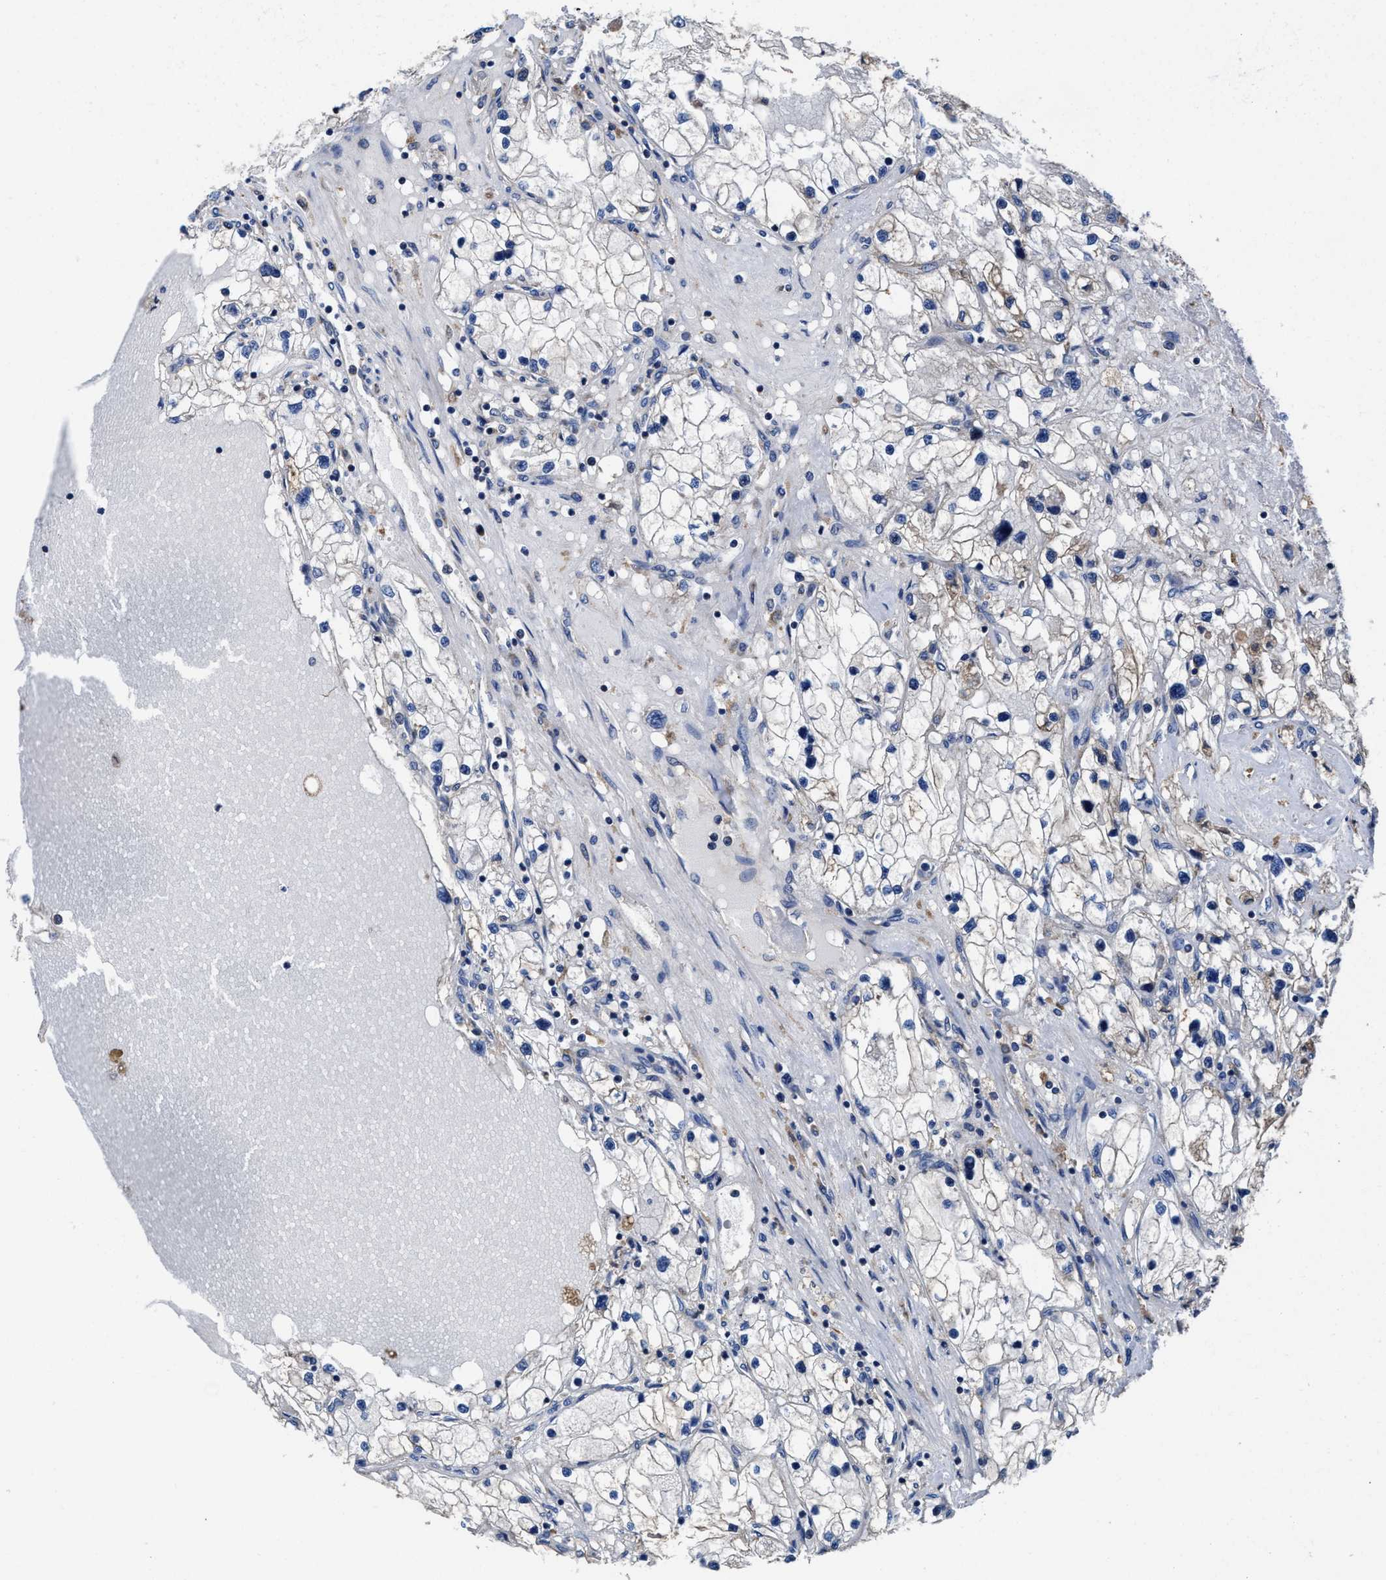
{"staining": {"intensity": "negative", "quantity": "none", "location": "none"}, "tissue": "renal cancer", "cell_type": "Tumor cells", "image_type": "cancer", "snomed": [{"axis": "morphology", "description": "Adenocarcinoma, NOS"}, {"axis": "topography", "description": "Kidney"}], "caption": "Renal adenocarcinoma was stained to show a protein in brown. There is no significant staining in tumor cells.", "gene": "TMEM30A", "patient": {"sex": "male", "age": 68}}